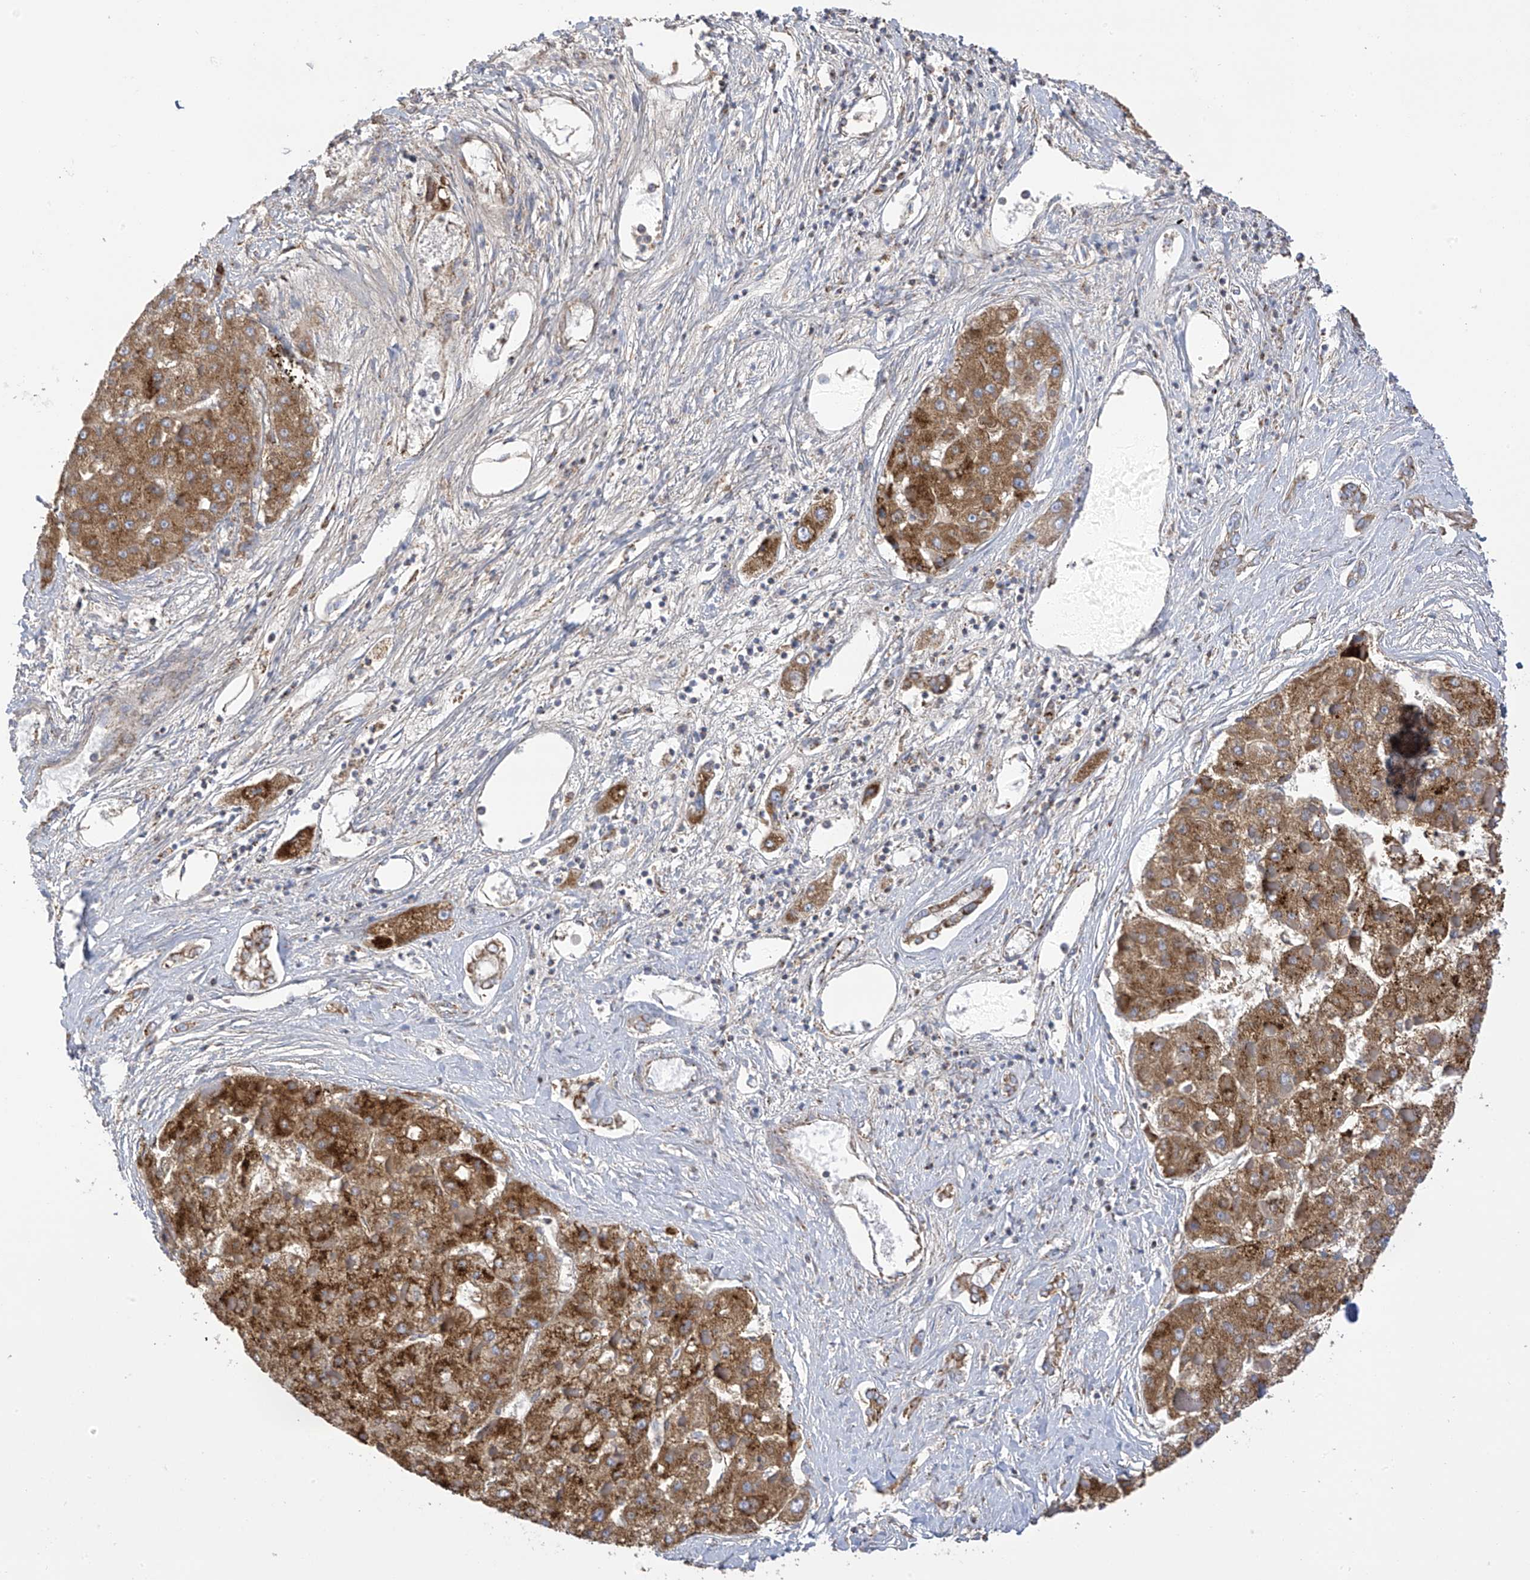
{"staining": {"intensity": "moderate", "quantity": ">75%", "location": "cytoplasmic/membranous"}, "tissue": "liver cancer", "cell_type": "Tumor cells", "image_type": "cancer", "snomed": [{"axis": "morphology", "description": "Carcinoma, Hepatocellular, NOS"}, {"axis": "topography", "description": "Liver"}], "caption": "High-power microscopy captured an IHC image of liver cancer, revealing moderate cytoplasmic/membranous positivity in about >75% of tumor cells.", "gene": "ITM2B", "patient": {"sex": "female", "age": 73}}